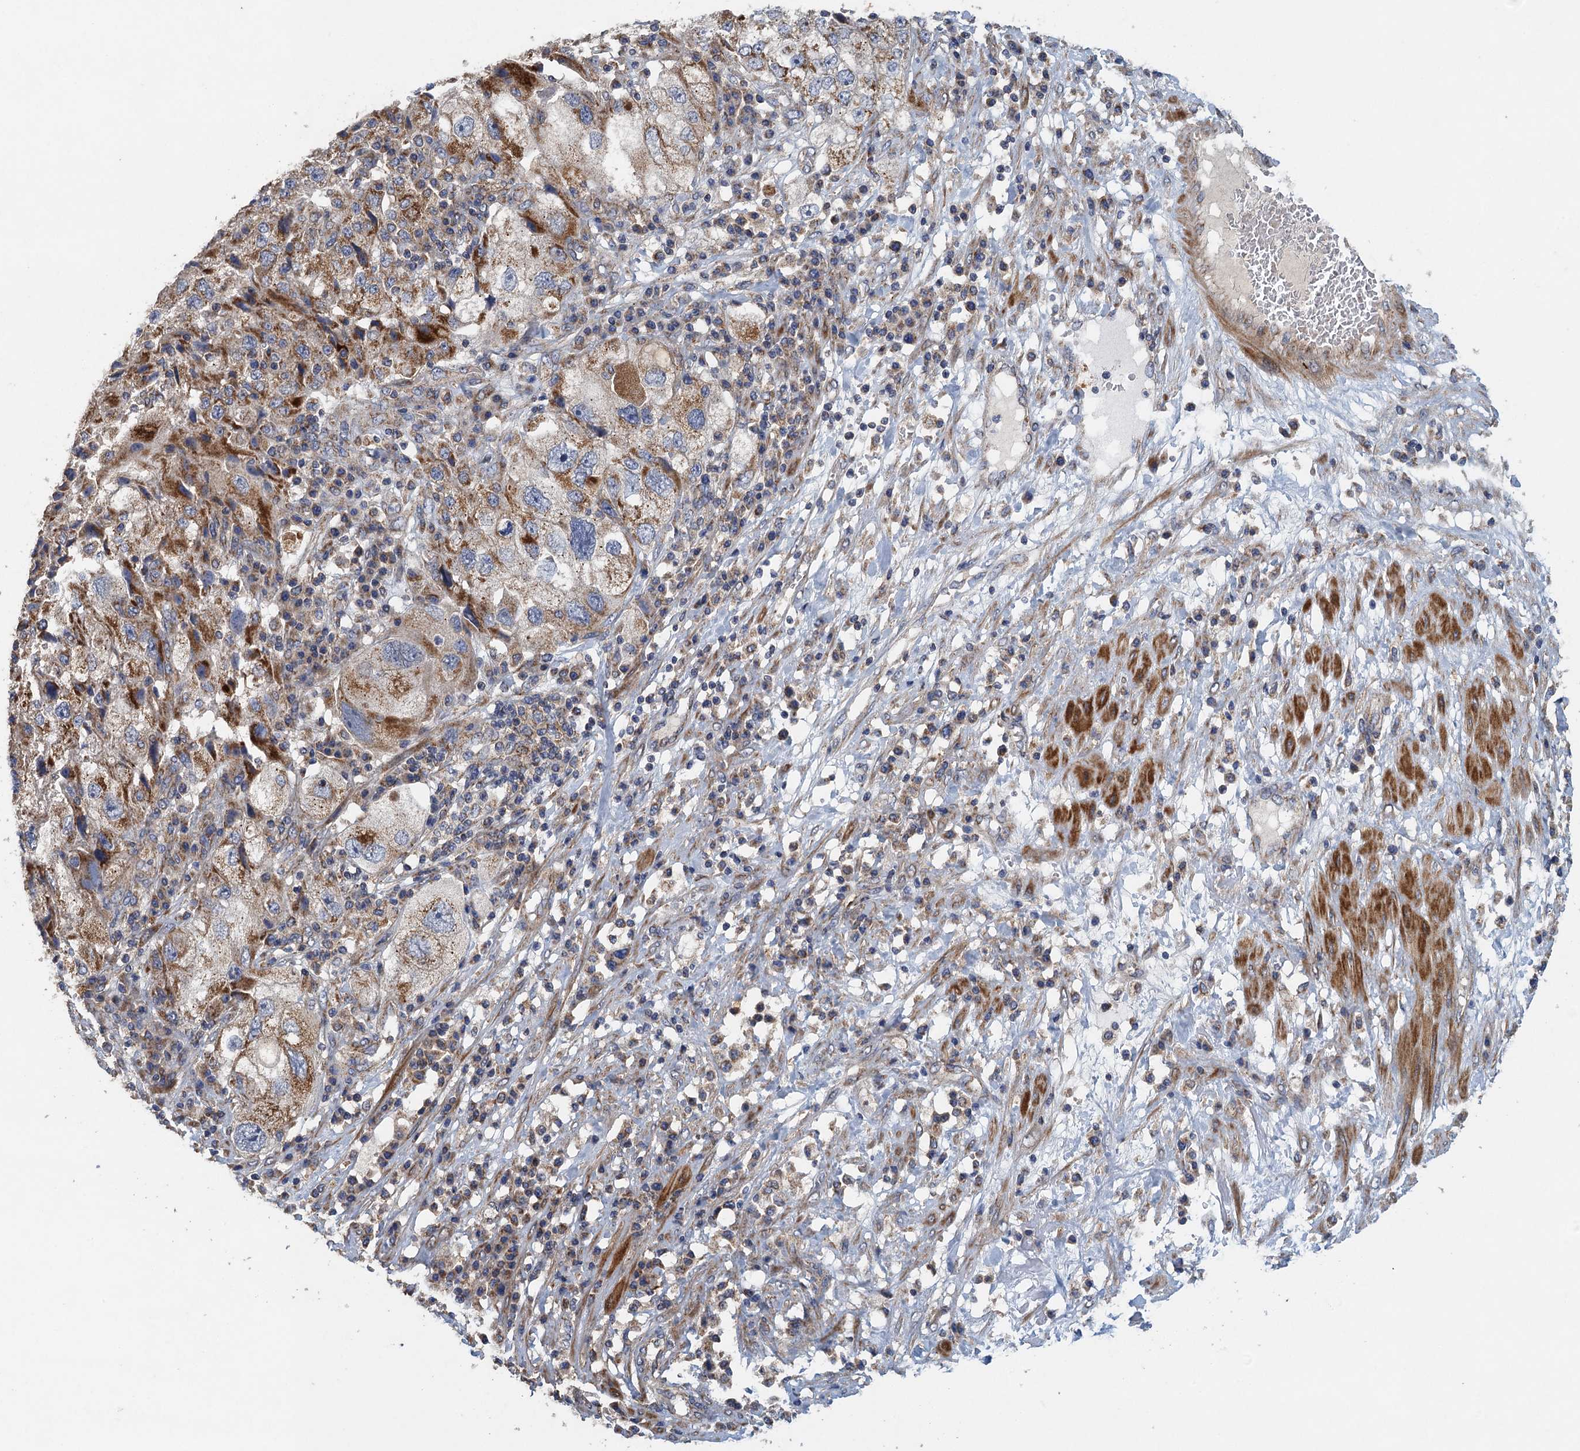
{"staining": {"intensity": "moderate", "quantity": ">75%", "location": "cytoplasmic/membranous"}, "tissue": "endometrial cancer", "cell_type": "Tumor cells", "image_type": "cancer", "snomed": [{"axis": "morphology", "description": "Adenocarcinoma, NOS"}, {"axis": "topography", "description": "Endometrium"}], "caption": "Endometrial adenocarcinoma tissue shows moderate cytoplasmic/membranous expression in approximately >75% of tumor cells", "gene": "BCS1L", "patient": {"sex": "female", "age": 49}}